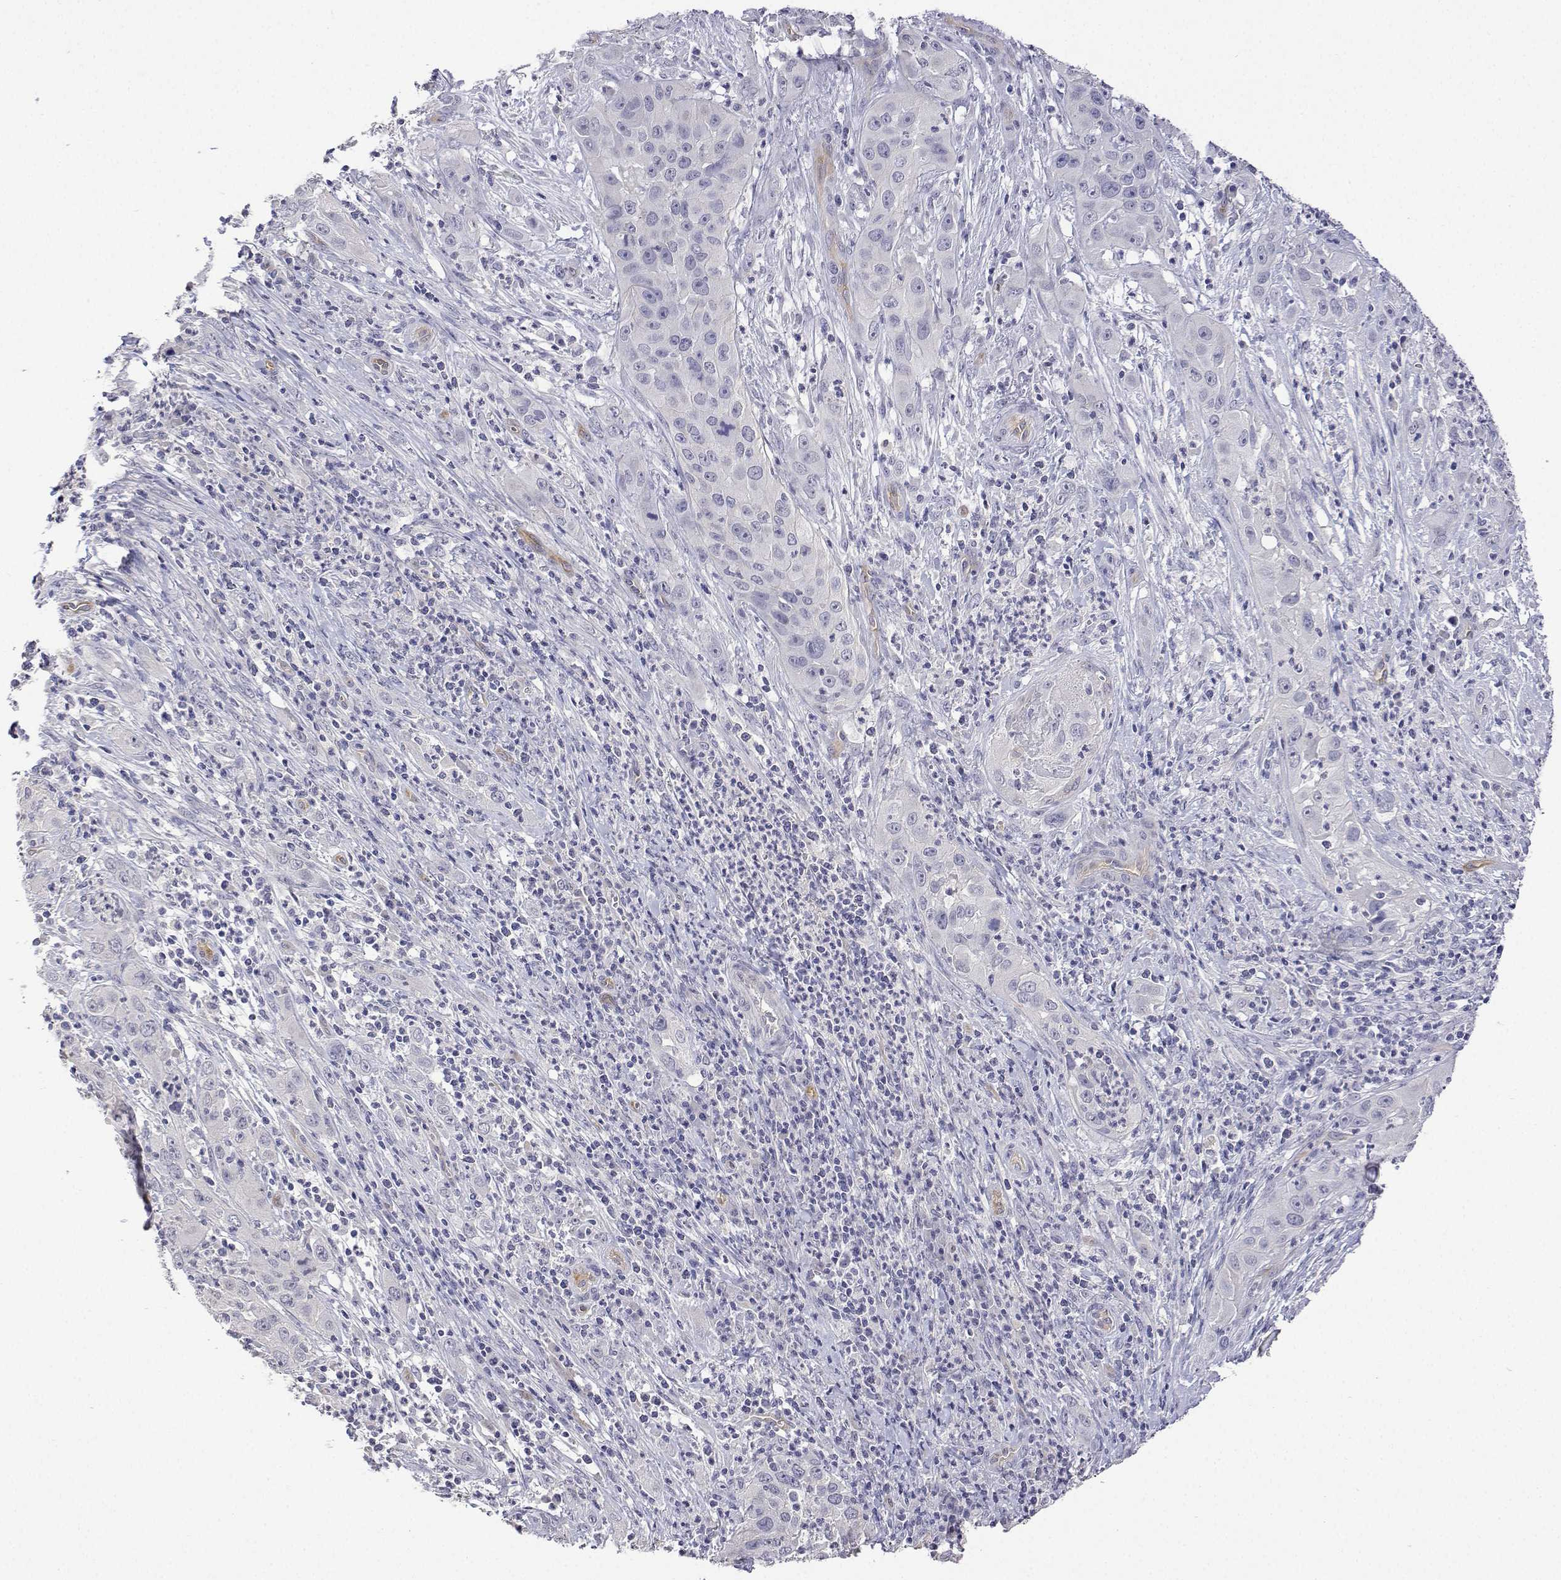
{"staining": {"intensity": "negative", "quantity": "none", "location": "none"}, "tissue": "cervical cancer", "cell_type": "Tumor cells", "image_type": "cancer", "snomed": [{"axis": "morphology", "description": "Squamous cell carcinoma, NOS"}, {"axis": "topography", "description": "Cervix"}], "caption": "An image of human cervical cancer (squamous cell carcinoma) is negative for staining in tumor cells.", "gene": "PLCB1", "patient": {"sex": "female", "age": 32}}